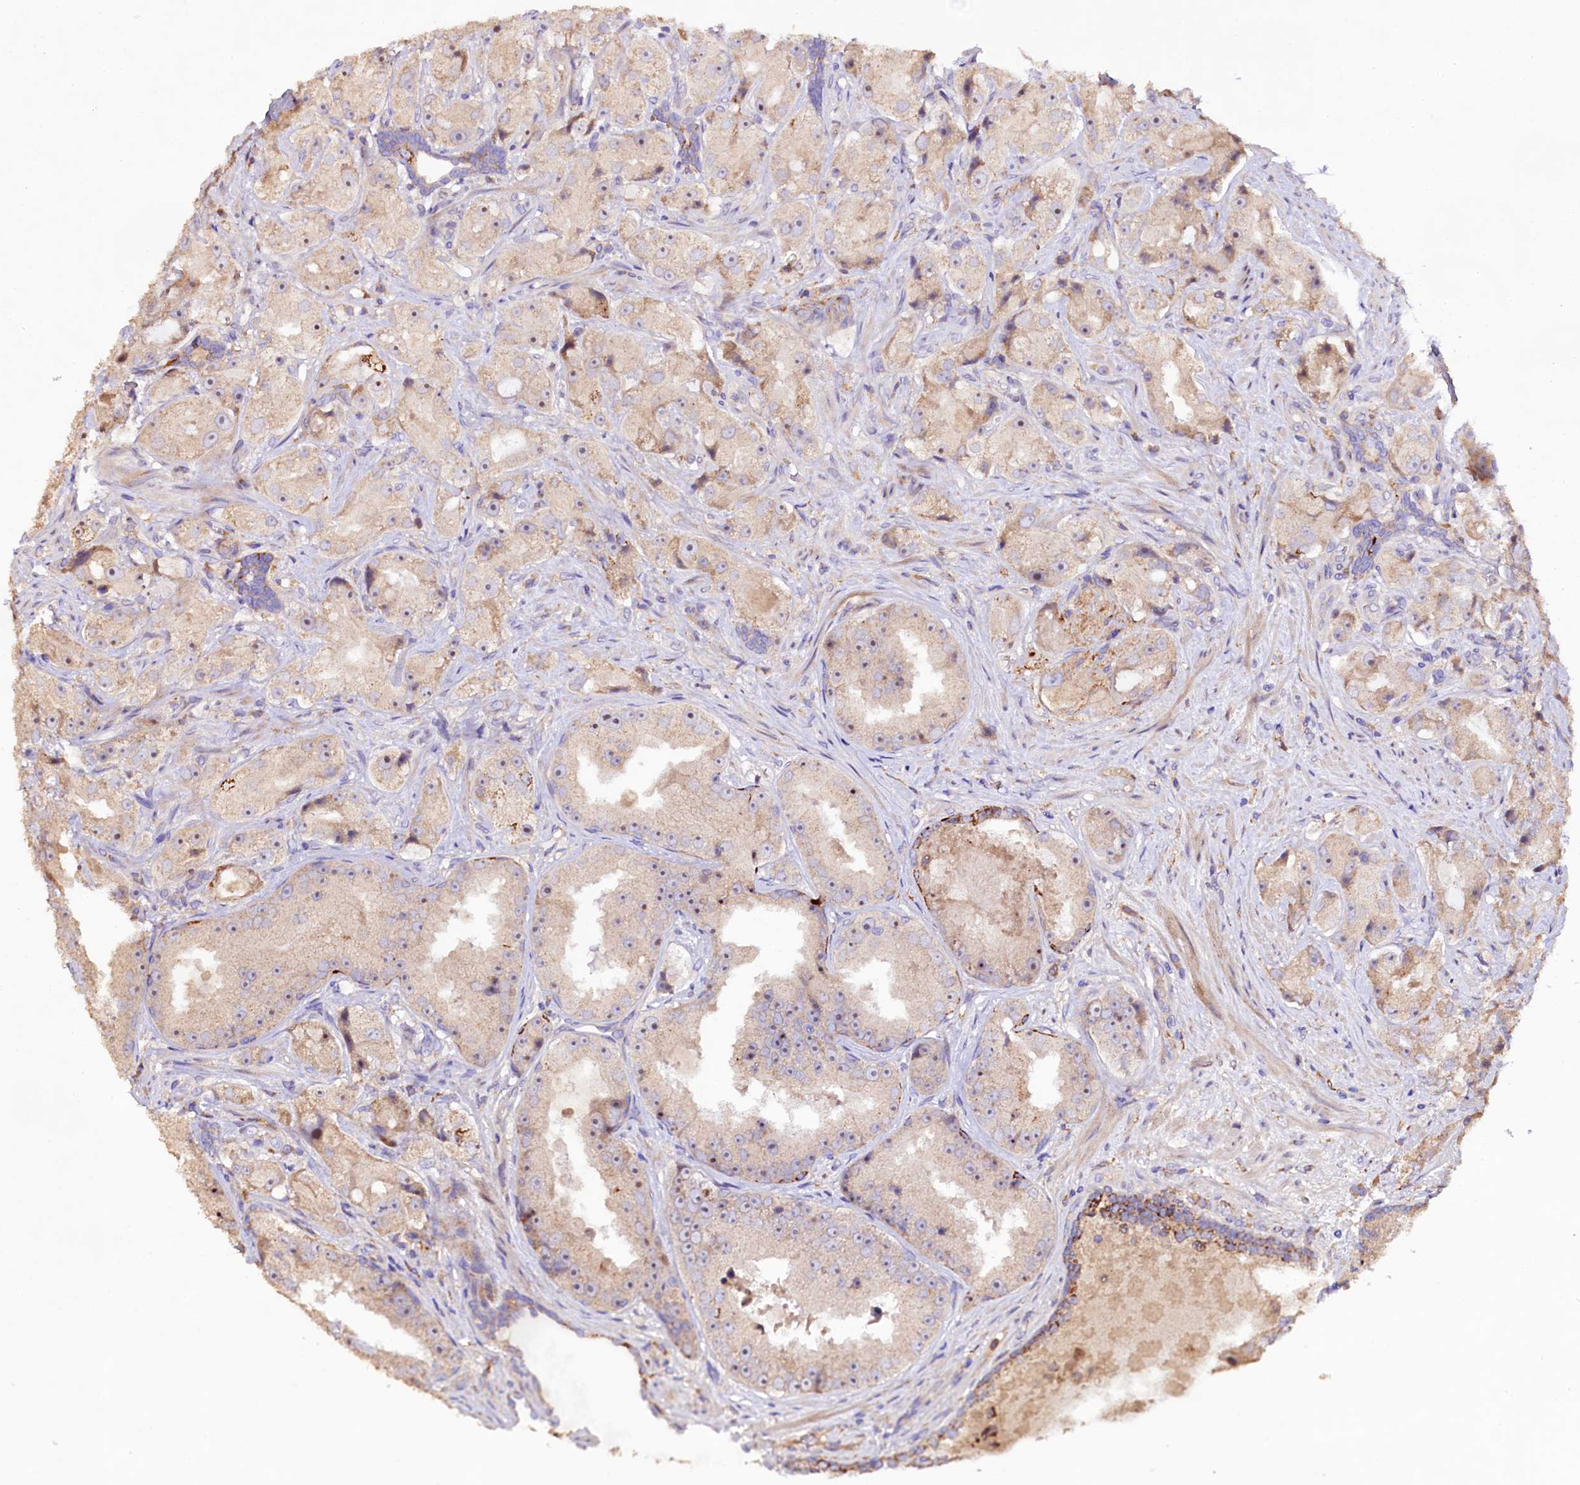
{"staining": {"intensity": "weak", "quantity": "25%-75%", "location": "cytoplasmic/membranous"}, "tissue": "prostate cancer", "cell_type": "Tumor cells", "image_type": "cancer", "snomed": [{"axis": "morphology", "description": "Adenocarcinoma, High grade"}, {"axis": "topography", "description": "Prostate"}], "caption": "Prostate cancer (adenocarcinoma (high-grade)) stained with a protein marker shows weak staining in tumor cells.", "gene": "DMXL2", "patient": {"sex": "male", "age": 73}}